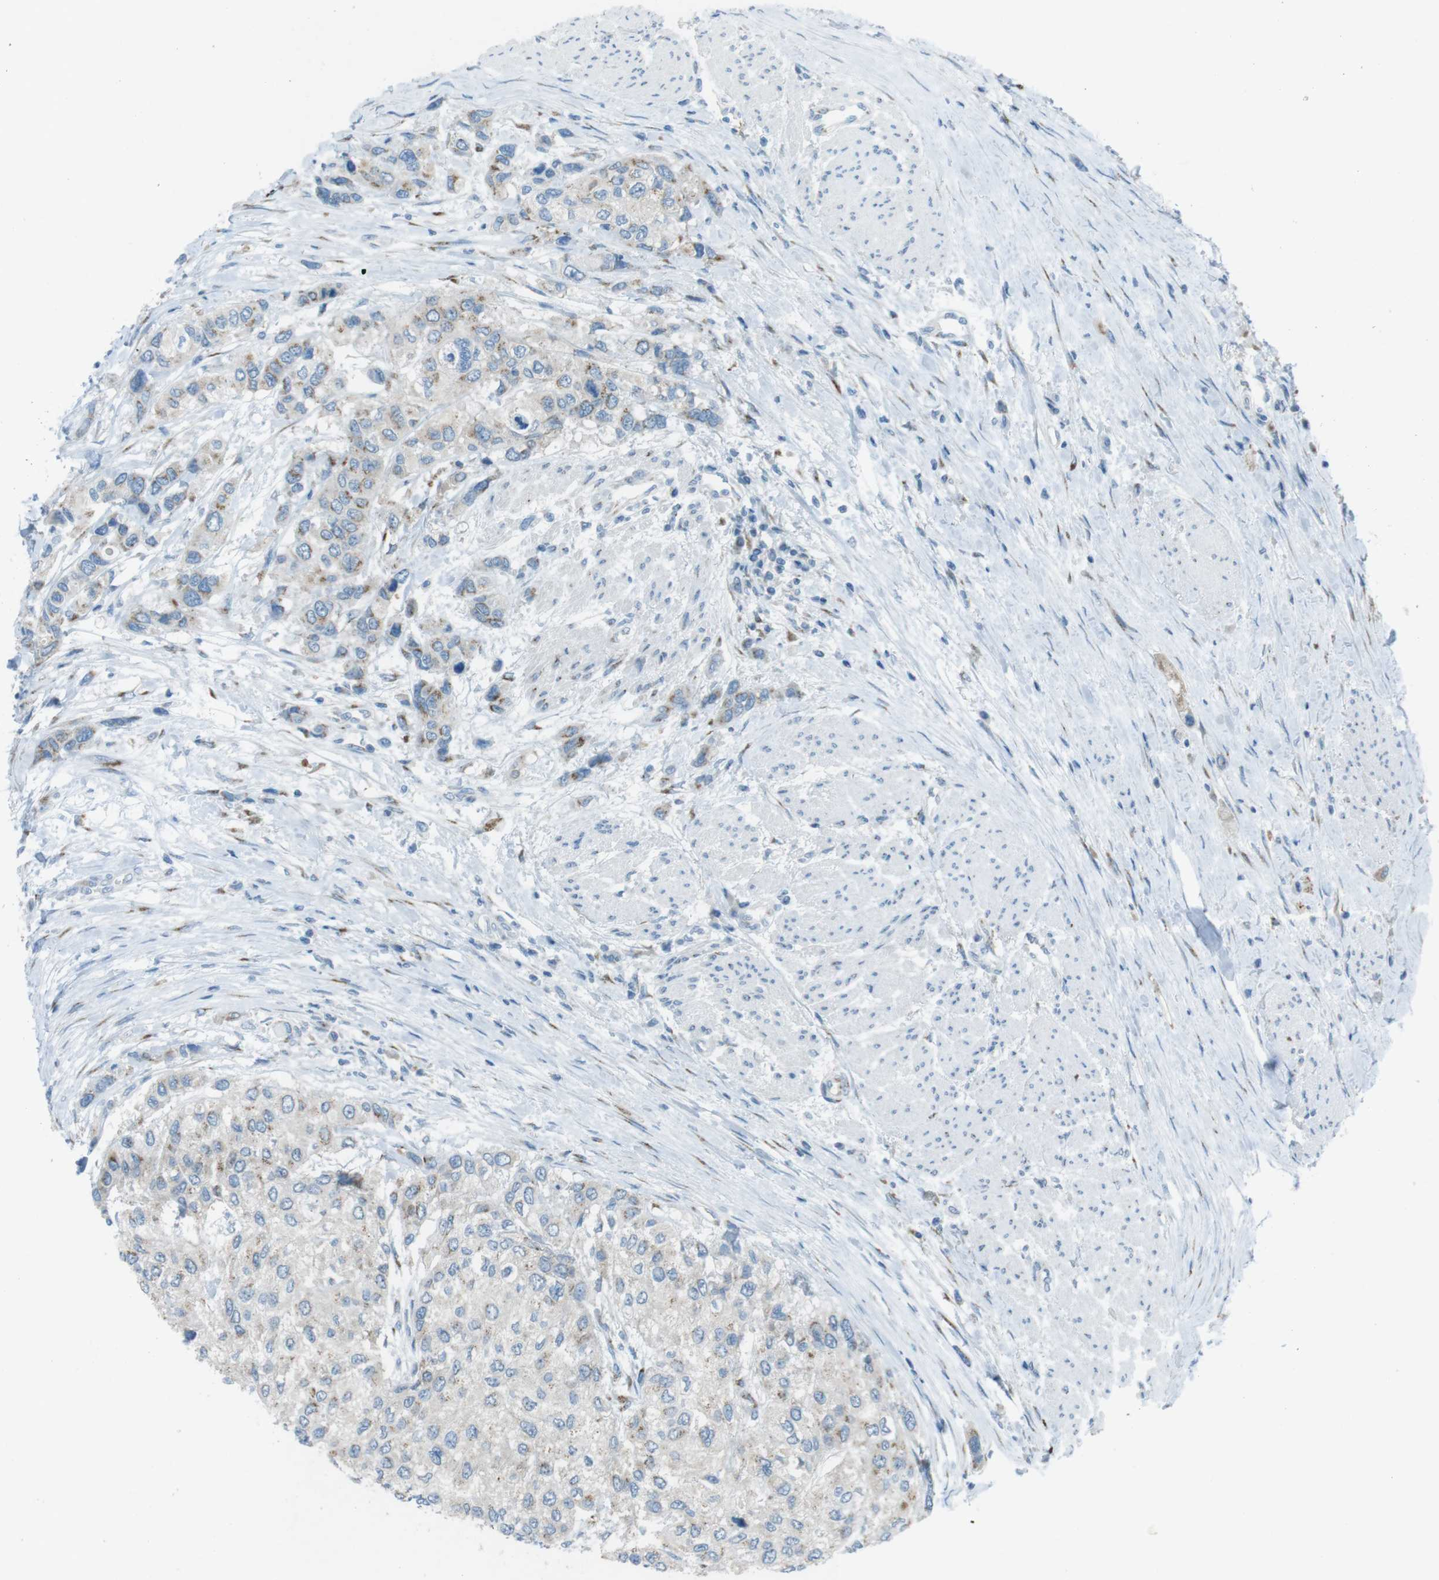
{"staining": {"intensity": "moderate", "quantity": "25%-75%", "location": "cytoplasmic/membranous"}, "tissue": "urothelial cancer", "cell_type": "Tumor cells", "image_type": "cancer", "snomed": [{"axis": "morphology", "description": "Urothelial carcinoma, High grade"}, {"axis": "topography", "description": "Urinary bladder"}], "caption": "An IHC micrograph of neoplastic tissue is shown. Protein staining in brown shows moderate cytoplasmic/membranous positivity in urothelial cancer within tumor cells. (IHC, brightfield microscopy, high magnification).", "gene": "TXNDC15", "patient": {"sex": "female", "age": 56}}